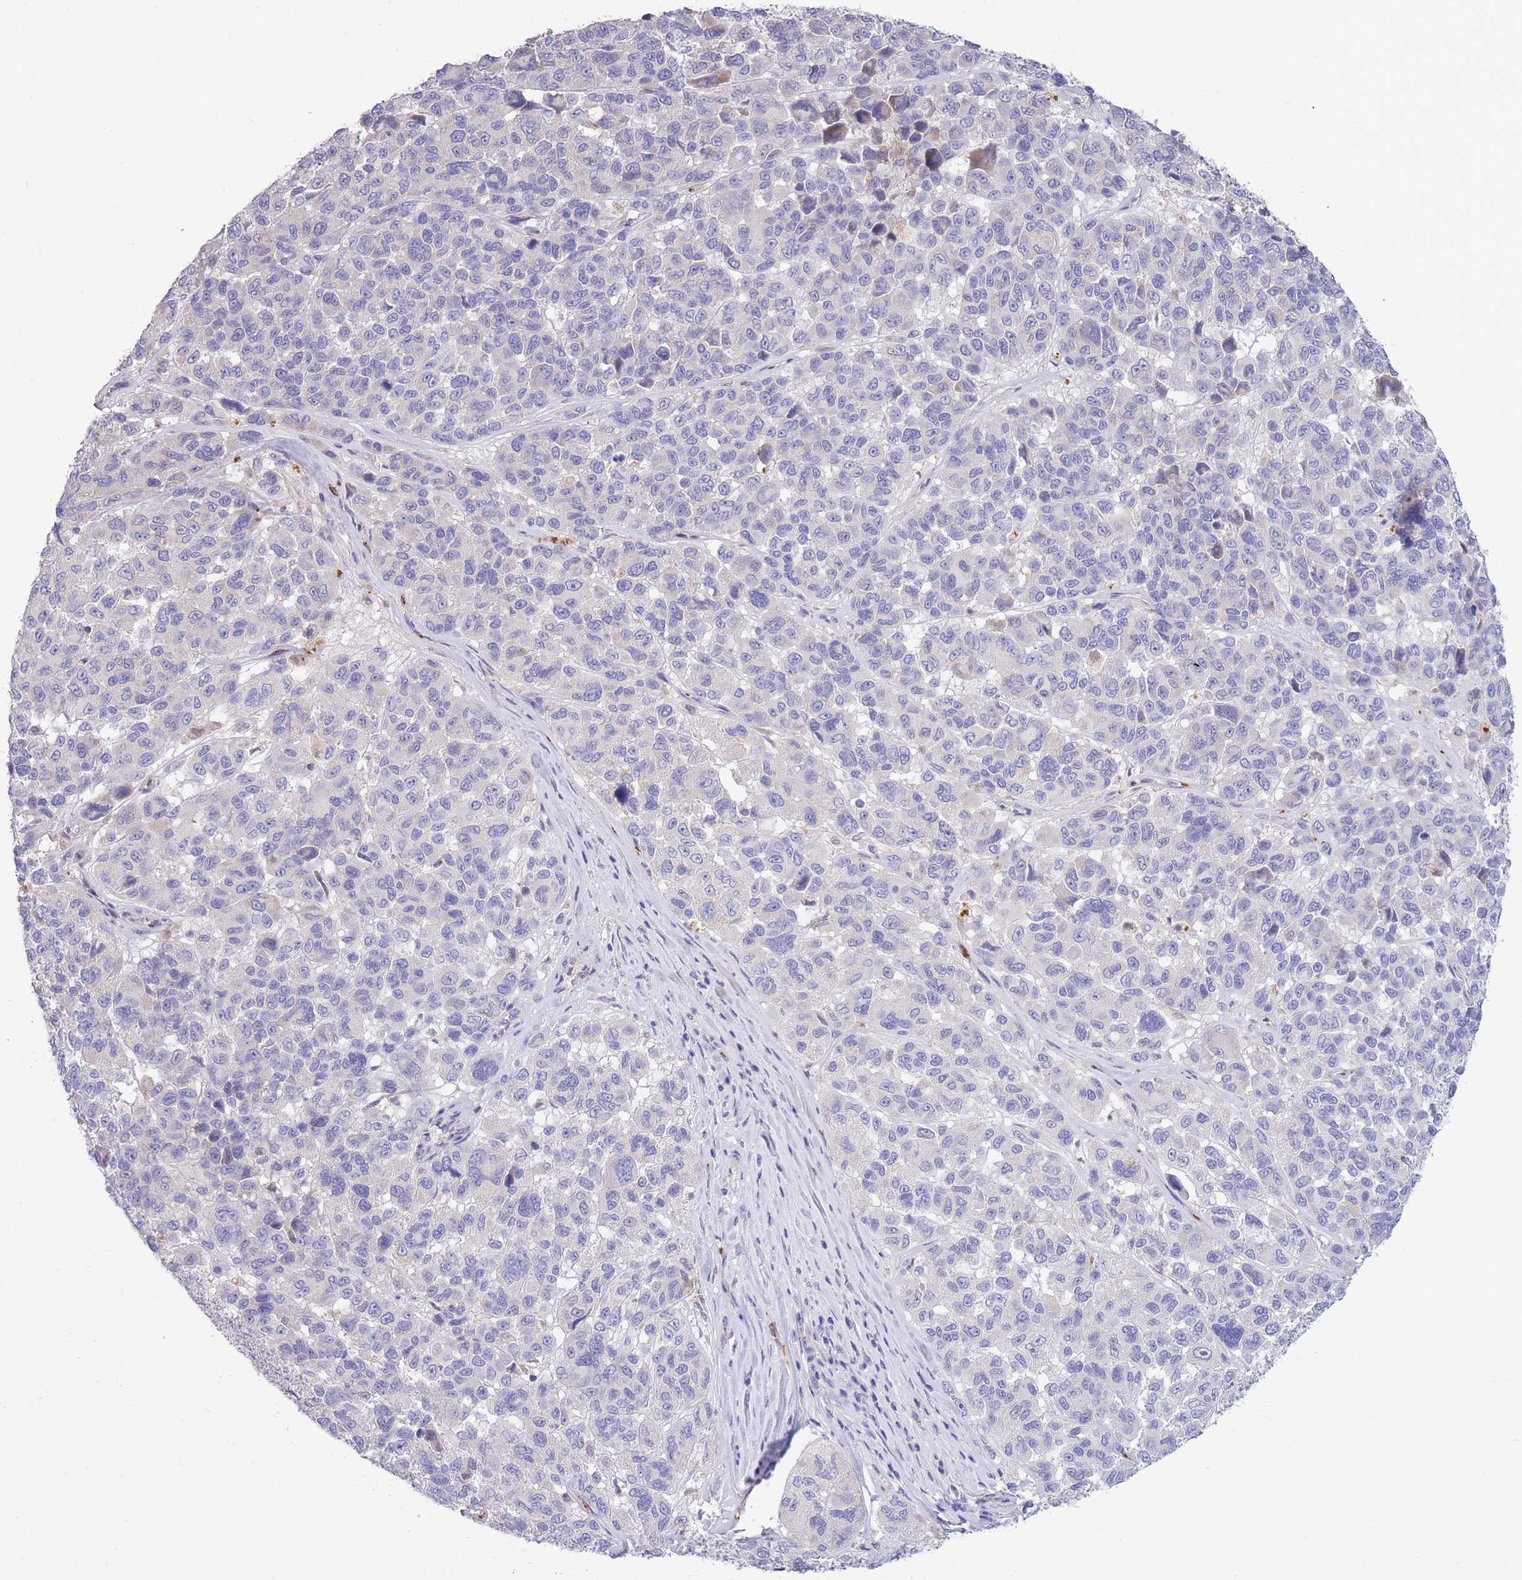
{"staining": {"intensity": "negative", "quantity": "none", "location": "none"}, "tissue": "melanoma", "cell_type": "Tumor cells", "image_type": "cancer", "snomed": [{"axis": "morphology", "description": "Malignant melanoma, NOS"}, {"axis": "topography", "description": "Skin"}], "caption": "DAB (3,3'-diaminobenzidine) immunohistochemical staining of malignant melanoma reveals no significant expression in tumor cells. (DAB IHC visualized using brightfield microscopy, high magnification).", "gene": "CENPM", "patient": {"sex": "female", "age": 66}}